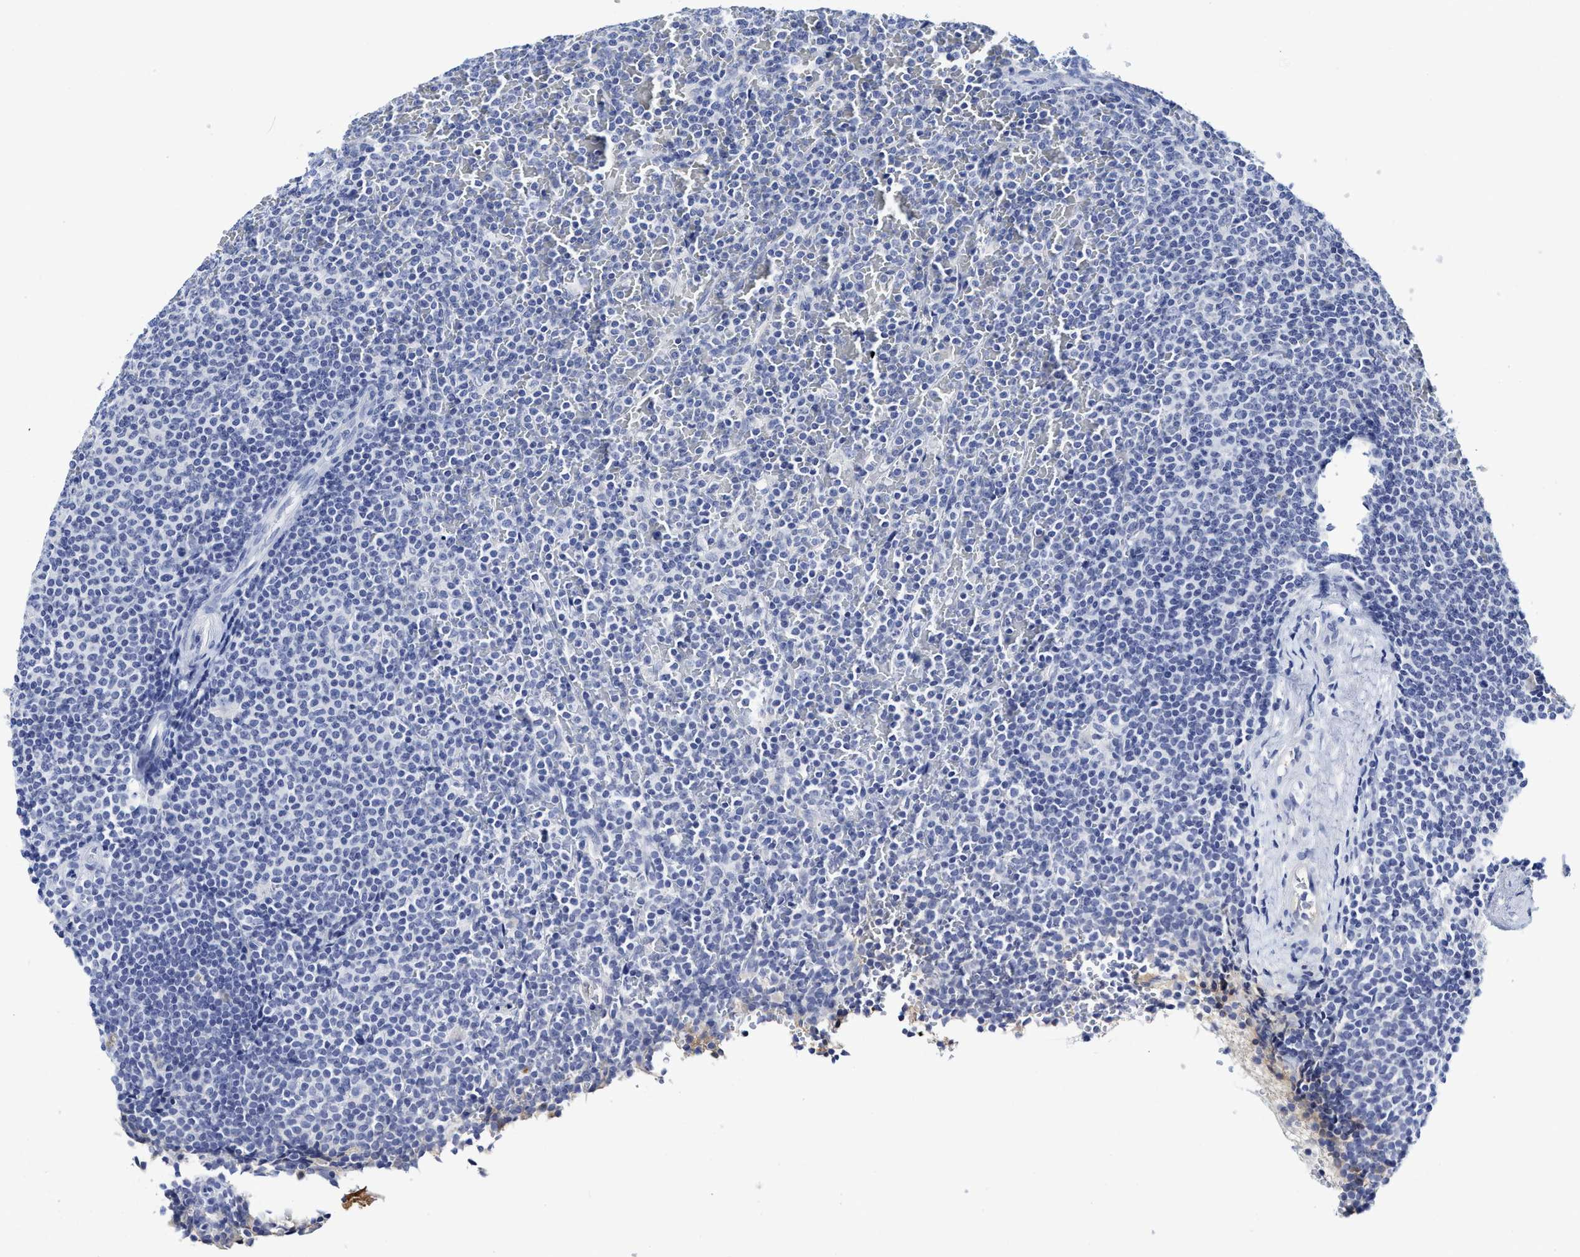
{"staining": {"intensity": "negative", "quantity": "none", "location": "none"}, "tissue": "lymphoma", "cell_type": "Tumor cells", "image_type": "cancer", "snomed": [{"axis": "morphology", "description": "Malignant lymphoma, non-Hodgkin's type, Low grade"}, {"axis": "topography", "description": "Spleen"}], "caption": "Human lymphoma stained for a protein using IHC displays no expression in tumor cells.", "gene": "C2", "patient": {"sex": "female", "age": 77}}